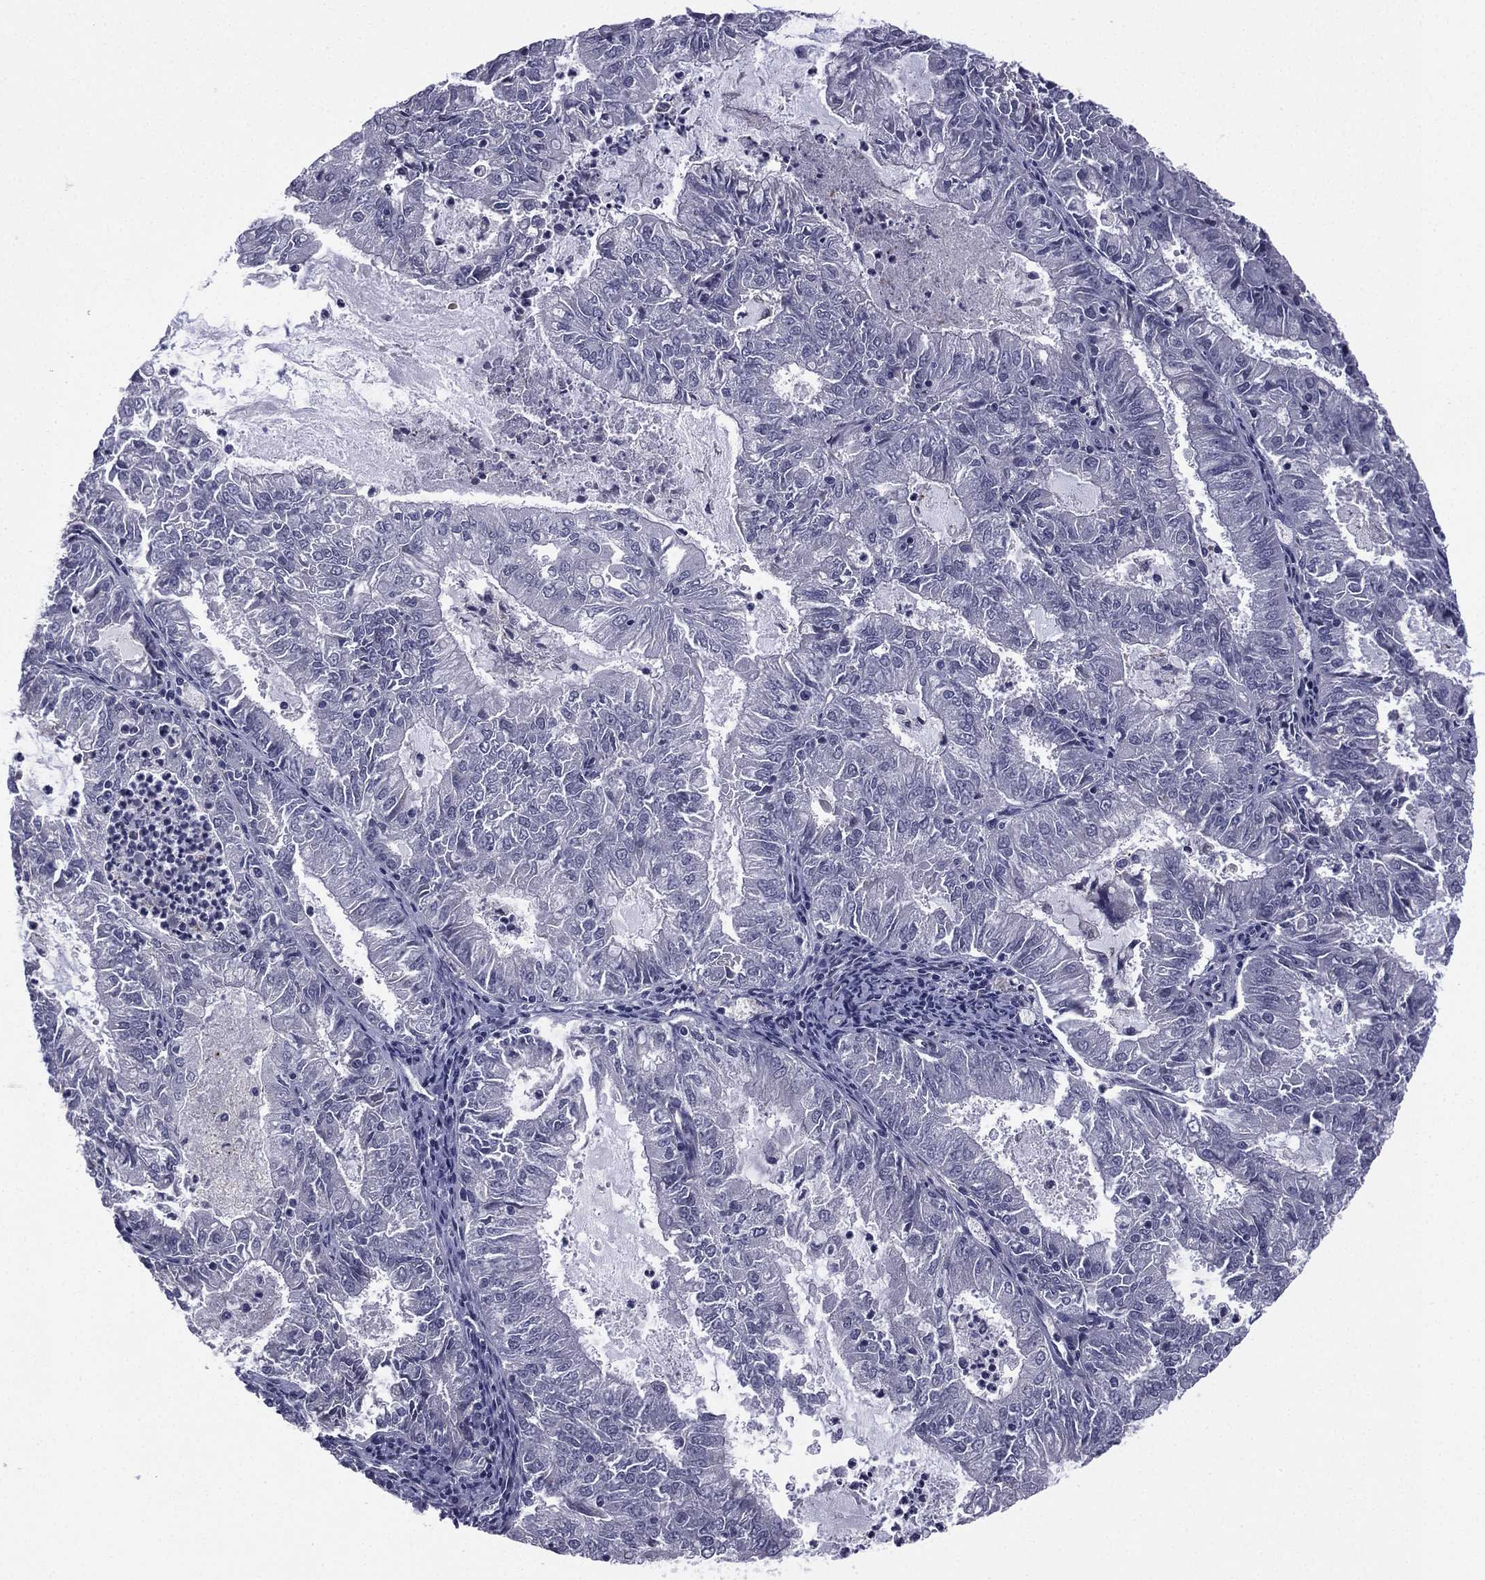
{"staining": {"intensity": "negative", "quantity": "none", "location": "none"}, "tissue": "endometrial cancer", "cell_type": "Tumor cells", "image_type": "cancer", "snomed": [{"axis": "morphology", "description": "Adenocarcinoma, NOS"}, {"axis": "topography", "description": "Endometrium"}], "caption": "A histopathology image of human endometrial cancer (adenocarcinoma) is negative for staining in tumor cells. (Brightfield microscopy of DAB IHC at high magnification).", "gene": "ACTRT2", "patient": {"sex": "female", "age": 57}}